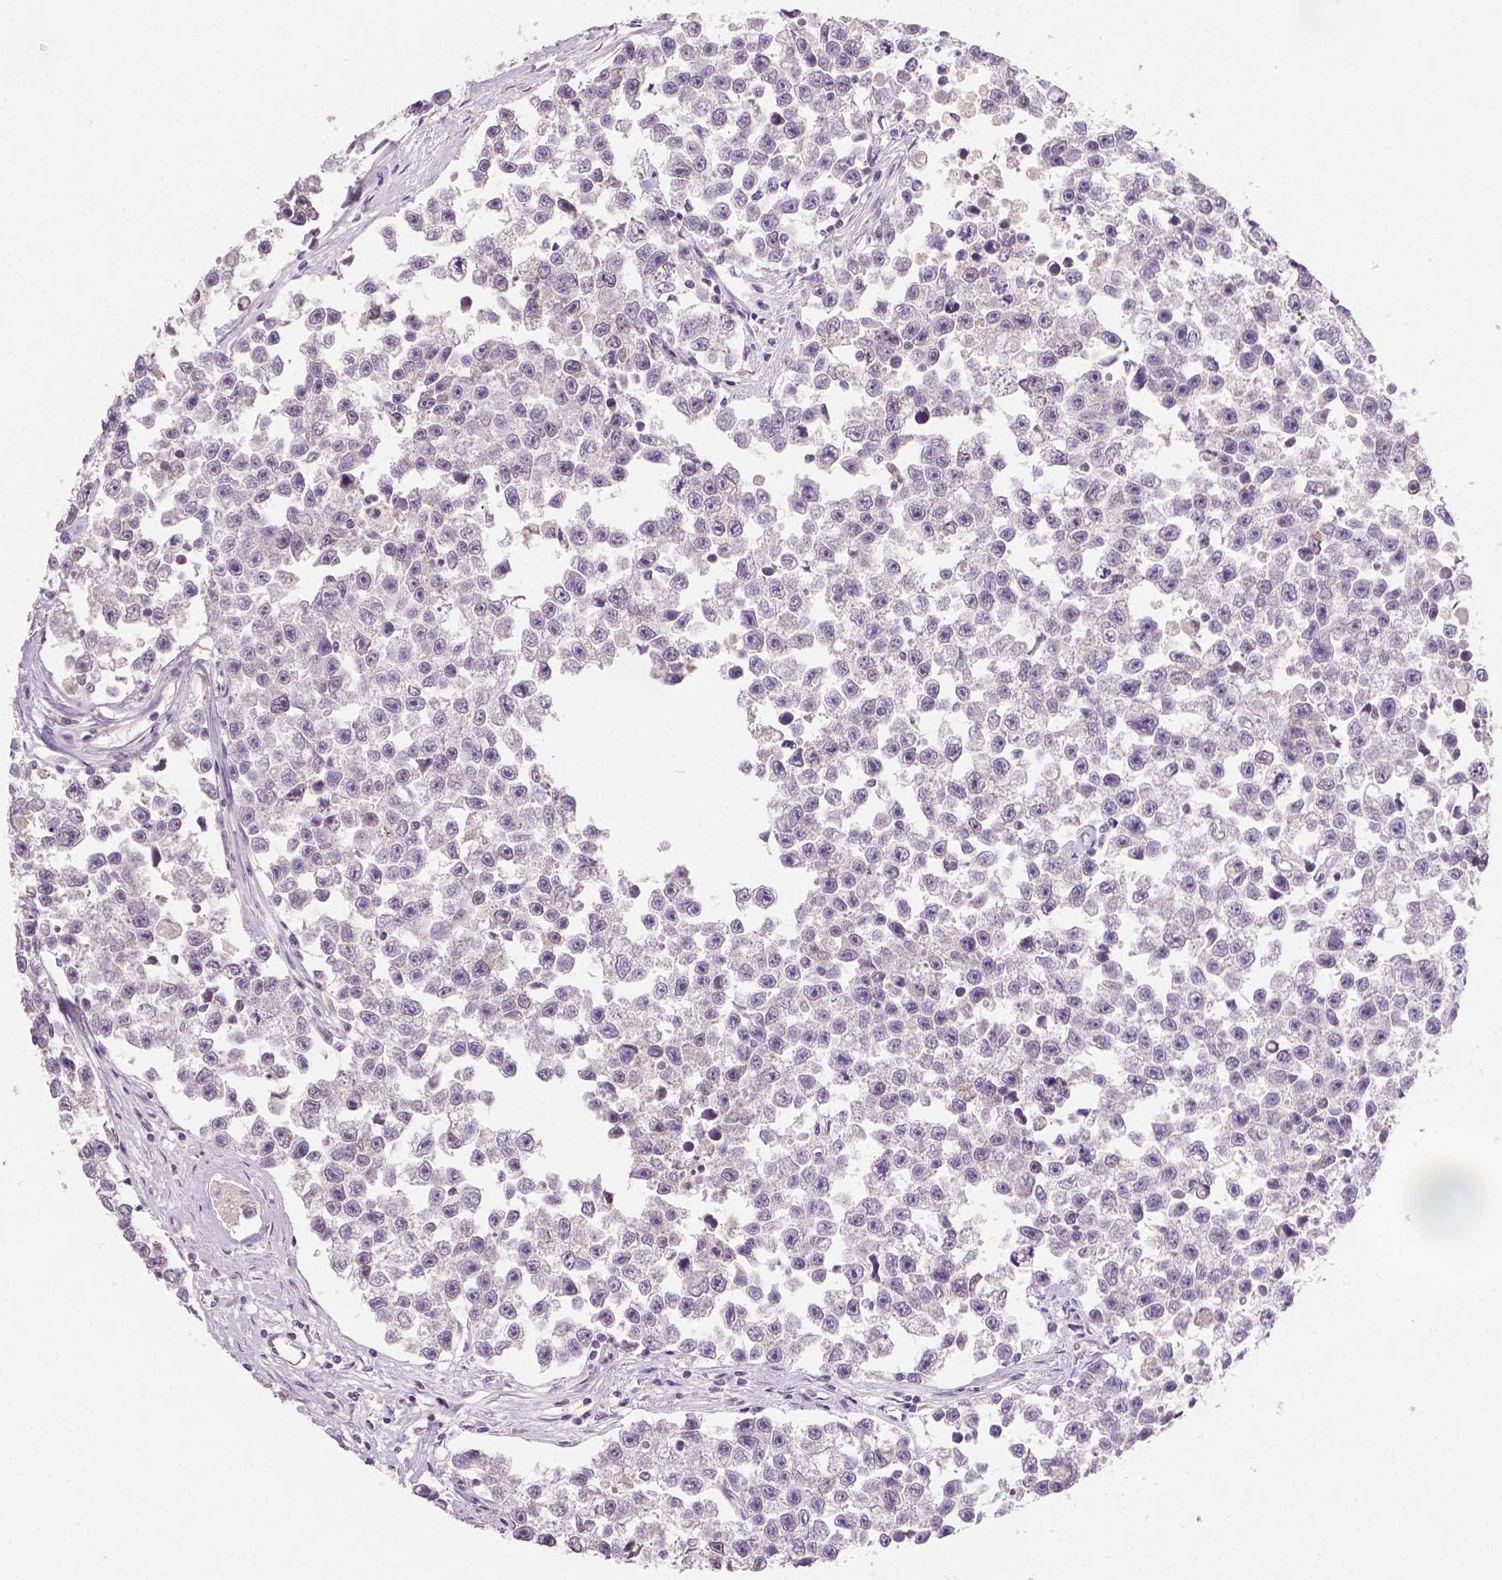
{"staining": {"intensity": "weak", "quantity": "<25%", "location": "nuclear"}, "tissue": "testis cancer", "cell_type": "Tumor cells", "image_type": "cancer", "snomed": [{"axis": "morphology", "description": "Seminoma, NOS"}, {"axis": "topography", "description": "Testis"}], "caption": "IHC of human seminoma (testis) exhibits no staining in tumor cells.", "gene": "TGM1", "patient": {"sex": "male", "age": 26}}